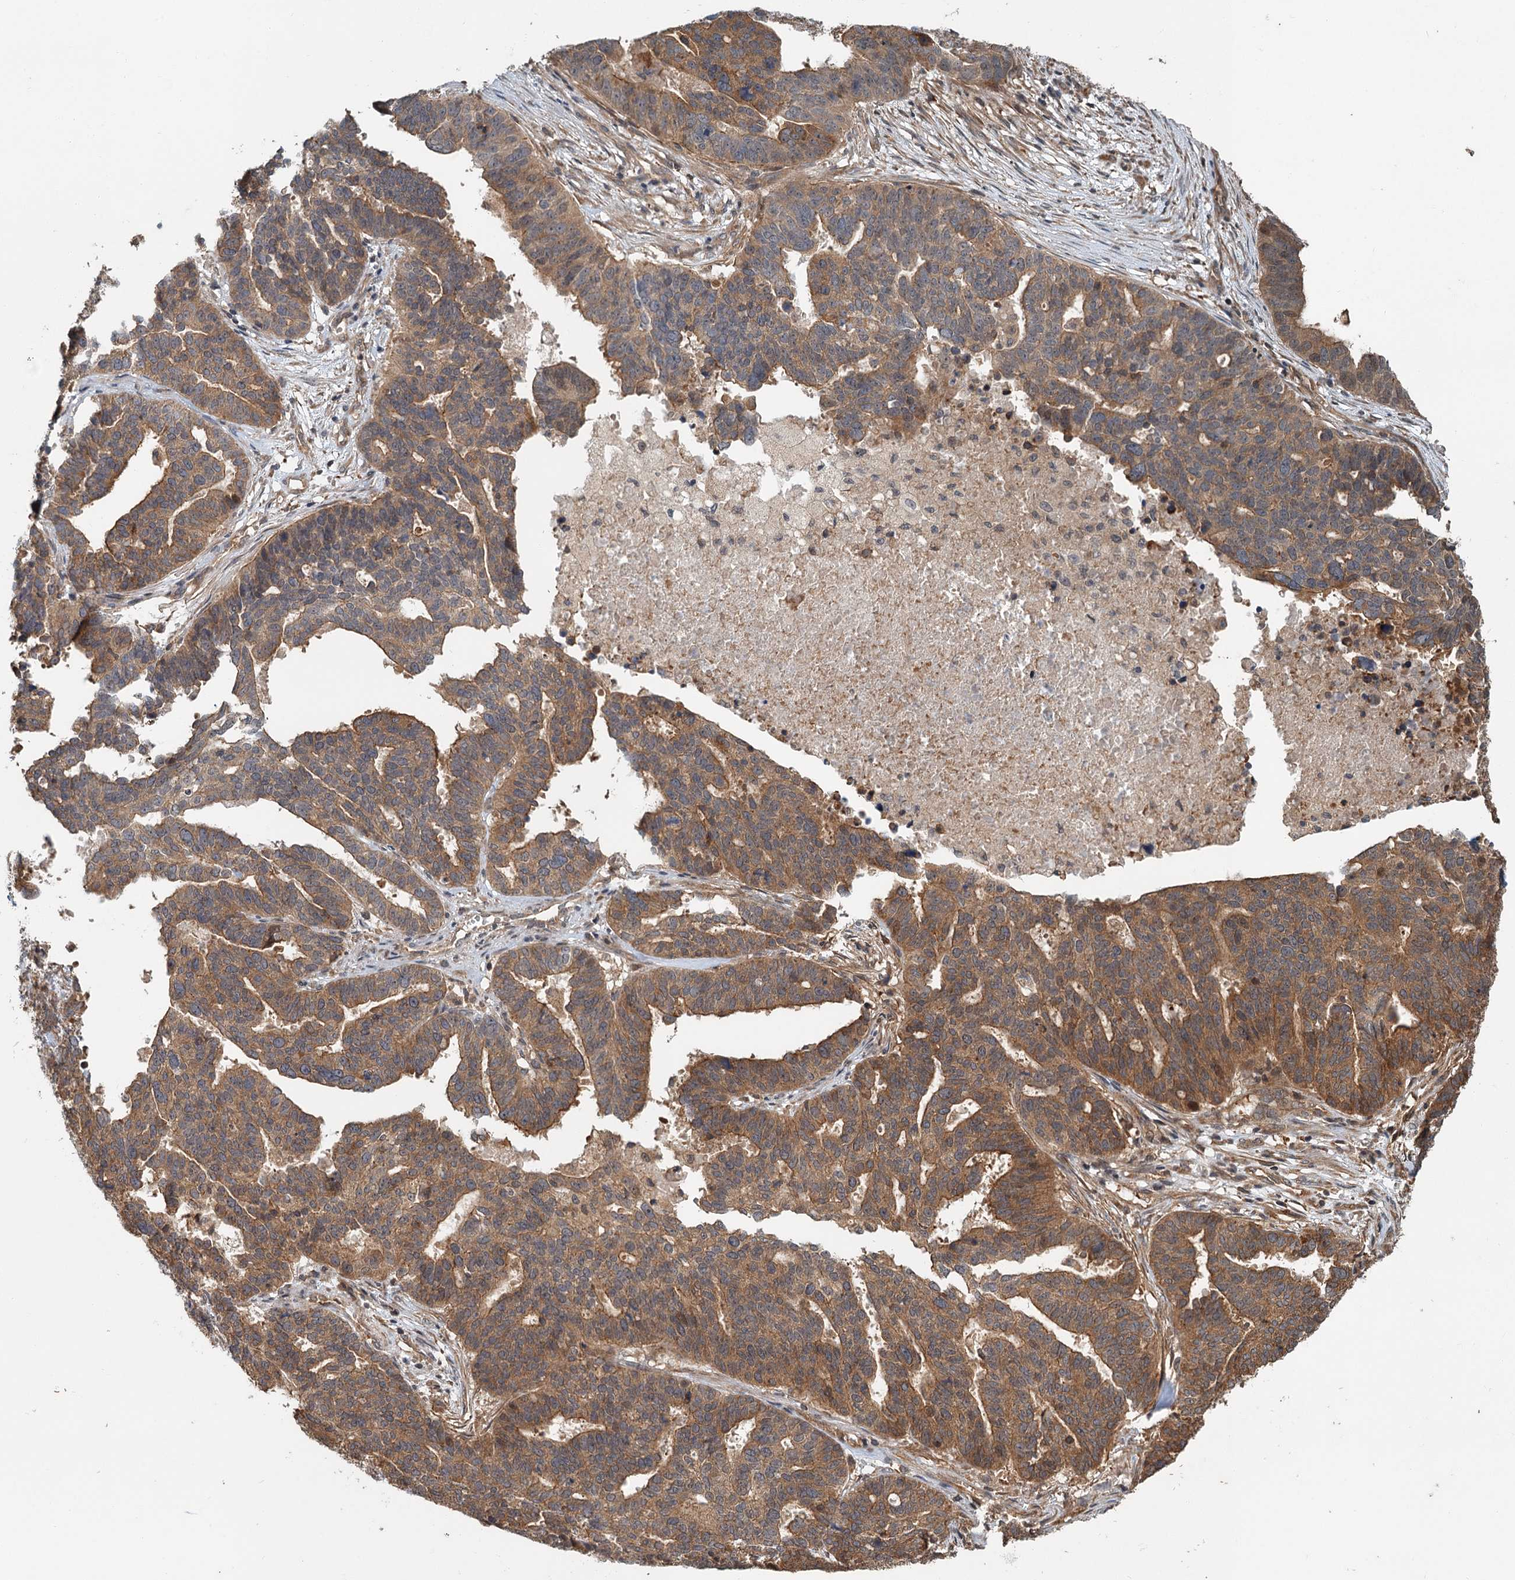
{"staining": {"intensity": "moderate", "quantity": ">75%", "location": "cytoplasmic/membranous"}, "tissue": "ovarian cancer", "cell_type": "Tumor cells", "image_type": "cancer", "snomed": [{"axis": "morphology", "description": "Cystadenocarcinoma, serous, NOS"}, {"axis": "topography", "description": "Ovary"}], "caption": "Ovarian serous cystadenocarcinoma stained with DAB (3,3'-diaminobenzidine) immunohistochemistry (IHC) demonstrates medium levels of moderate cytoplasmic/membranous expression in about >75% of tumor cells.", "gene": "ZNF527", "patient": {"sex": "female", "age": 59}}